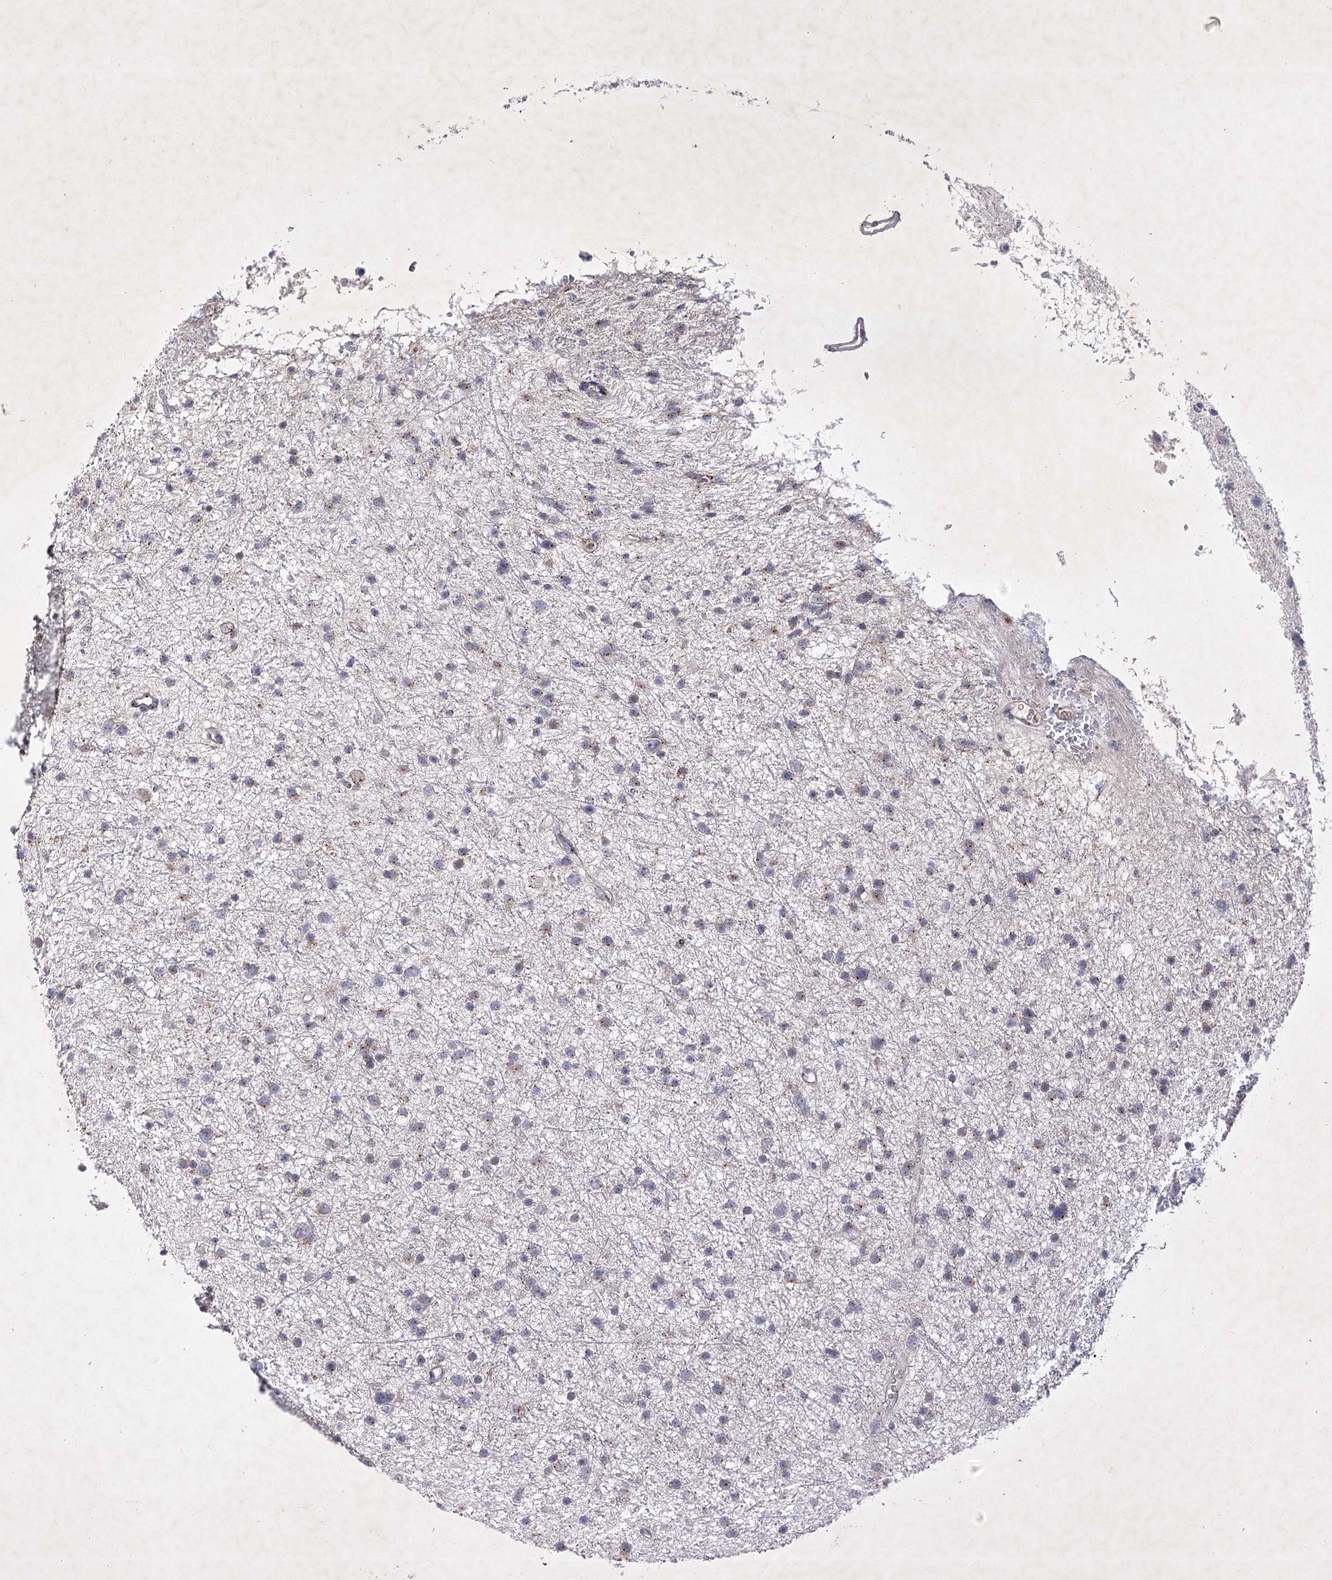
{"staining": {"intensity": "negative", "quantity": "none", "location": "none"}, "tissue": "glioma", "cell_type": "Tumor cells", "image_type": "cancer", "snomed": [{"axis": "morphology", "description": "Glioma, malignant, Low grade"}, {"axis": "topography", "description": "Cerebral cortex"}], "caption": "Micrograph shows no significant protein positivity in tumor cells of low-grade glioma (malignant).", "gene": "COX15", "patient": {"sex": "female", "age": 39}}